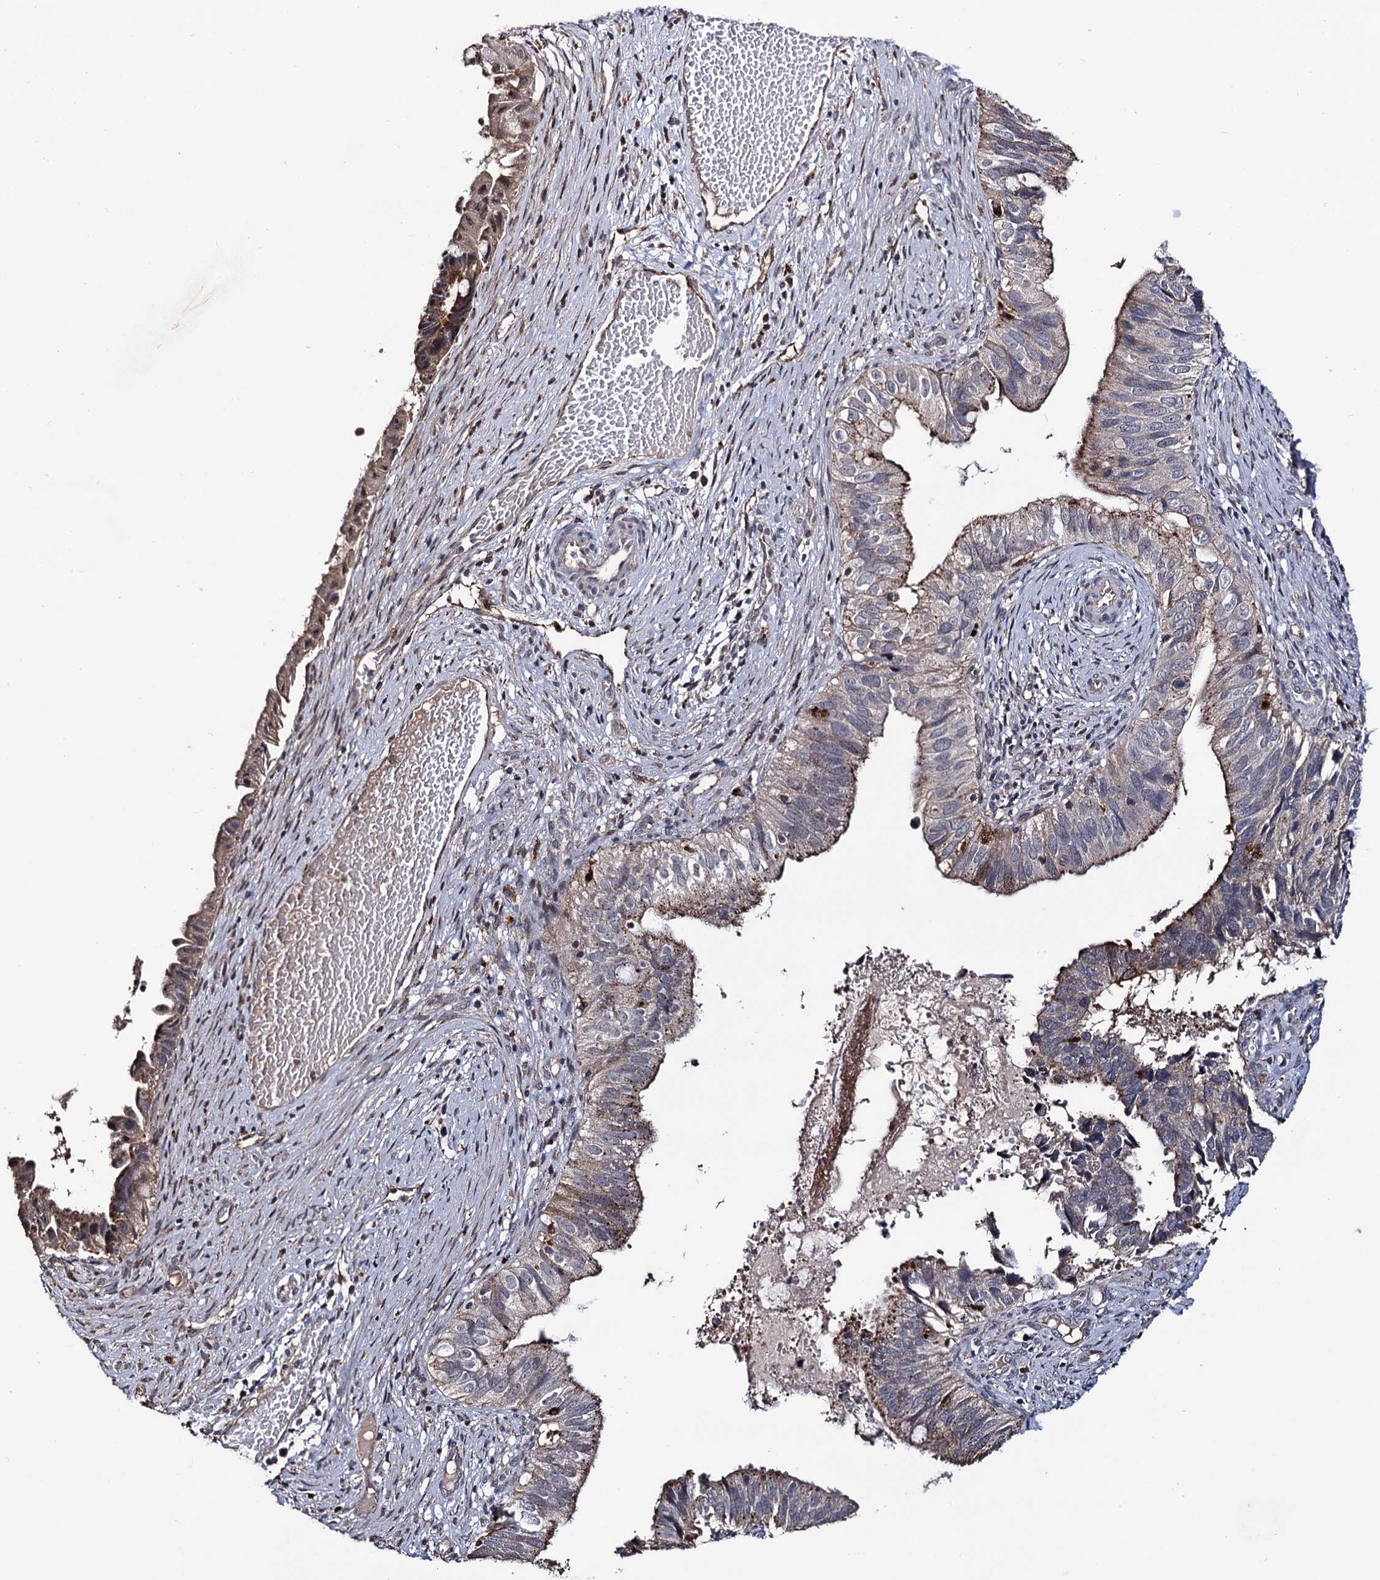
{"staining": {"intensity": "strong", "quantity": "25%-75%", "location": "cytoplasmic/membranous"}, "tissue": "cervical cancer", "cell_type": "Tumor cells", "image_type": "cancer", "snomed": [{"axis": "morphology", "description": "Adenocarcinoma, NOS"}, {"axis": "topography", "description": "Cervix"}], "caption": "Cervical adenocarcinoma stained with DAB (3,3'-diaminobenzidine) IHC exhibits high levels of strong cytoplasmic/membranous expression in about 25%-75% of tumor cells.", "gene": "MICAL2", "patient": {"sex": "female", "age": 42}}